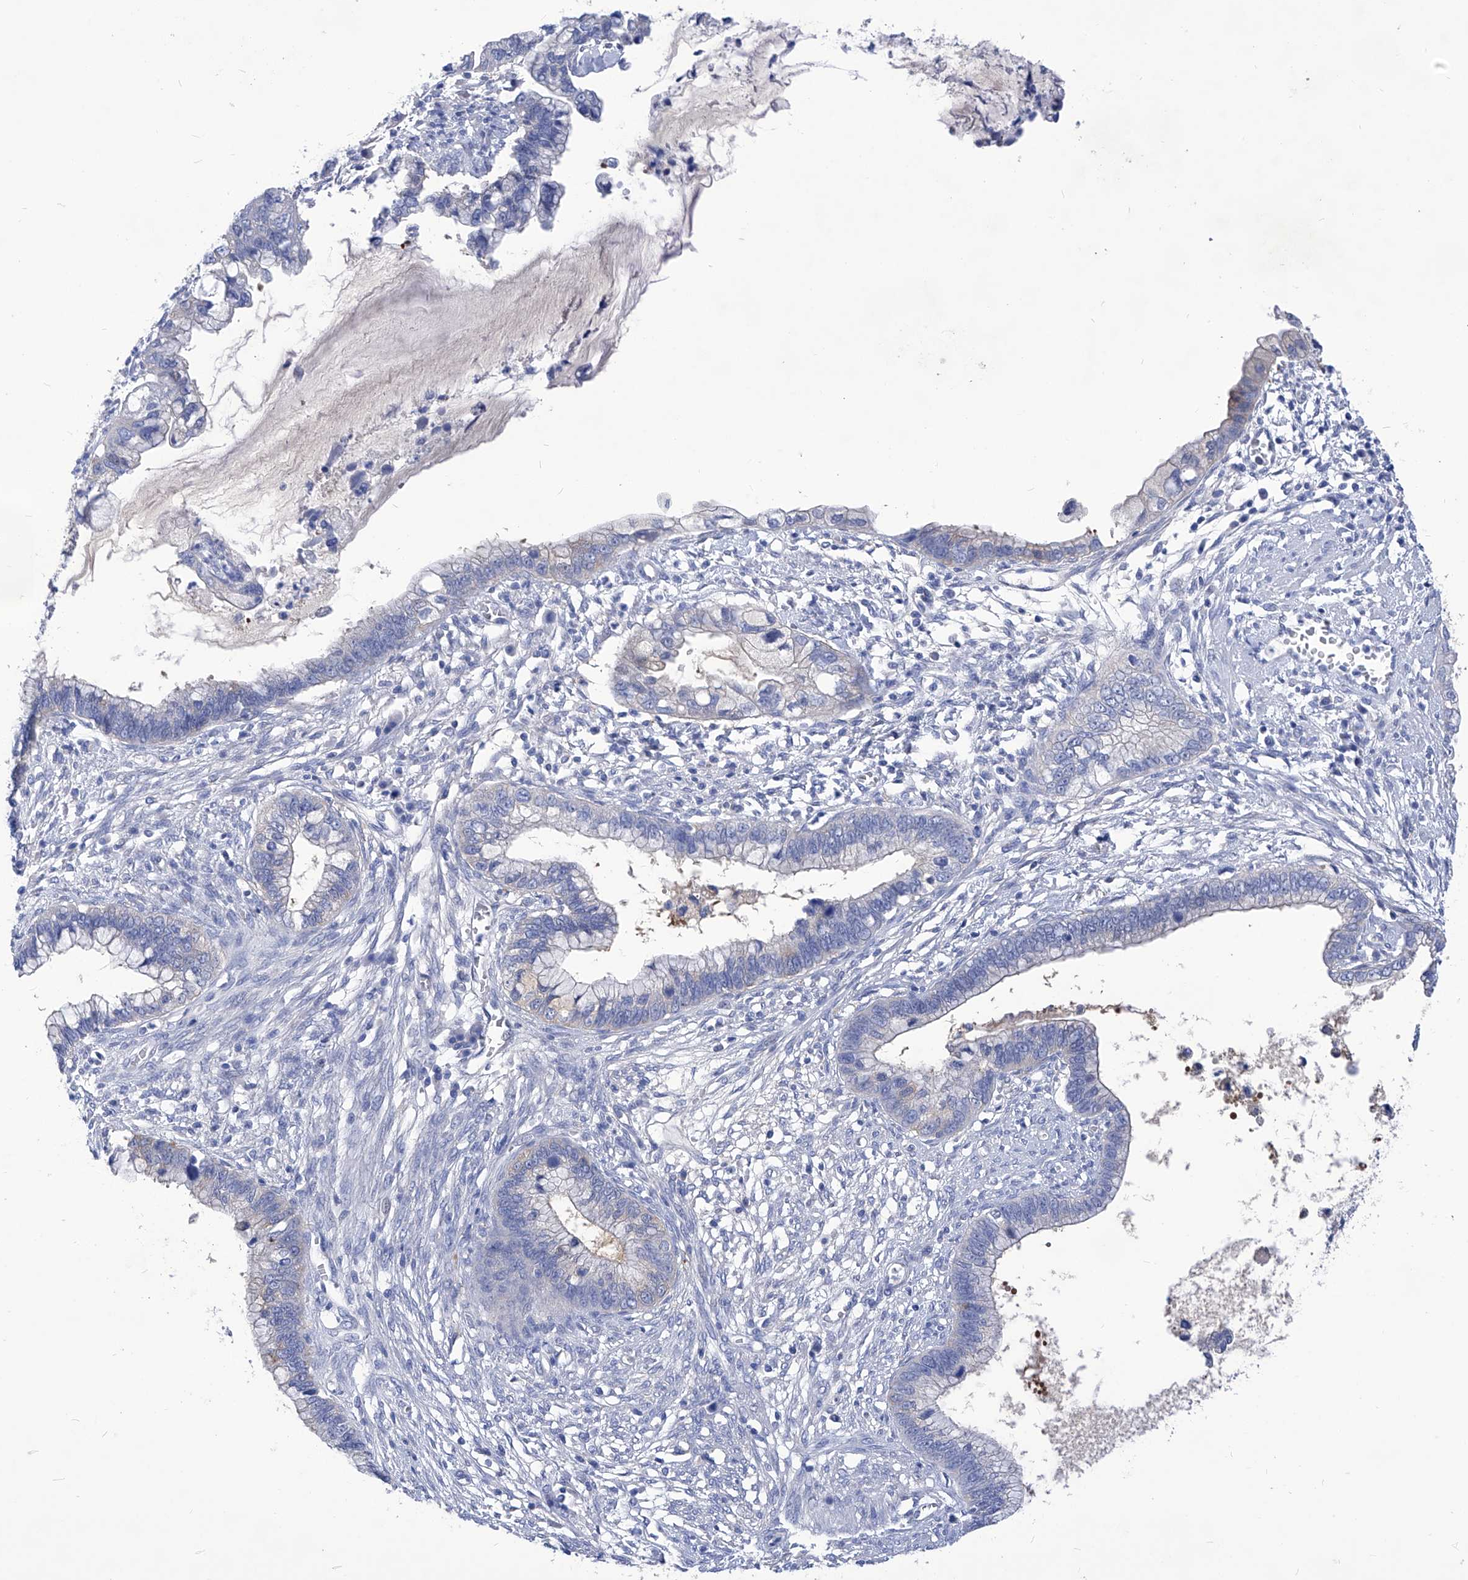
{"staining": {"intensity": "negative", "quantity": "none", "location": "none"}, "tissue": "cervical cancer", "cell_type": "Tumor cells", "image_type": "cancer", "snomed": [{"axis": "morphology", "description": "Adenocarcinoma, NOS"}, {"axis": "topography", "description": "Cervix"}], "caption": "DAB (3,3'-diaminobenzidine) immunohistochemical staining of cervical cancer displays no significant expression in tumor cells.", "gene": "XPNPEP1", "patient": {"sex": "female", "age": 44}}